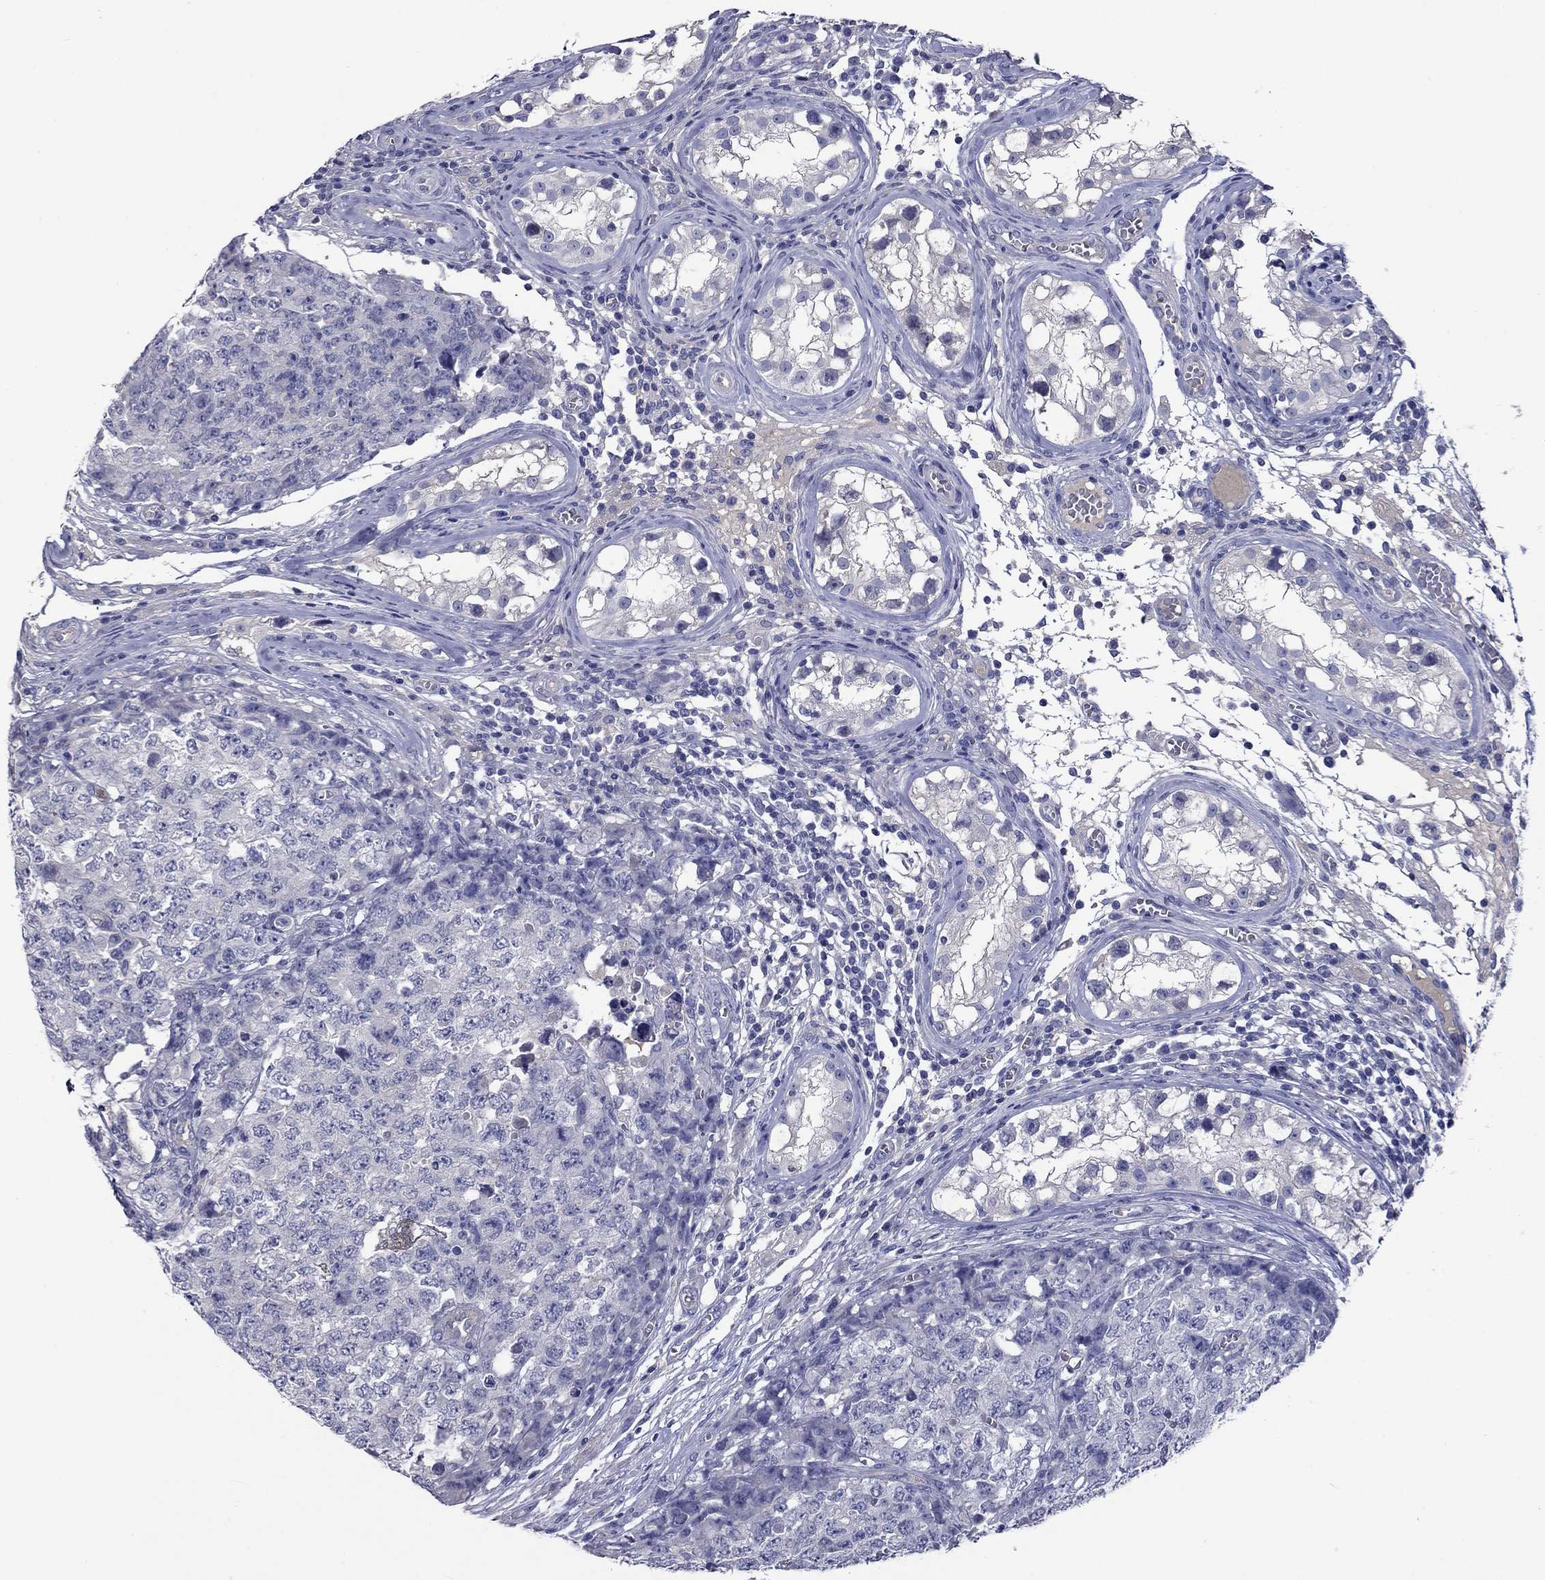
{"staining": {"intensity": "negative", "quantity": "none", "location": "none"}, "tissue": "testis cancer", "cell_type": "Tumor cells", "image_type": "cancer", "snomed": [{"axis": "morphology", "description": "Carcinoma, Embryonal, NOS"}, {"axis": "topography", "description": "Testis"}], "caption": "This is an immunohistochemistry micrograph of human testis cancer. There is no expression in tumor cells.", "gene": "CNDP1", "patient": {"sex": "male", "age": 23}}